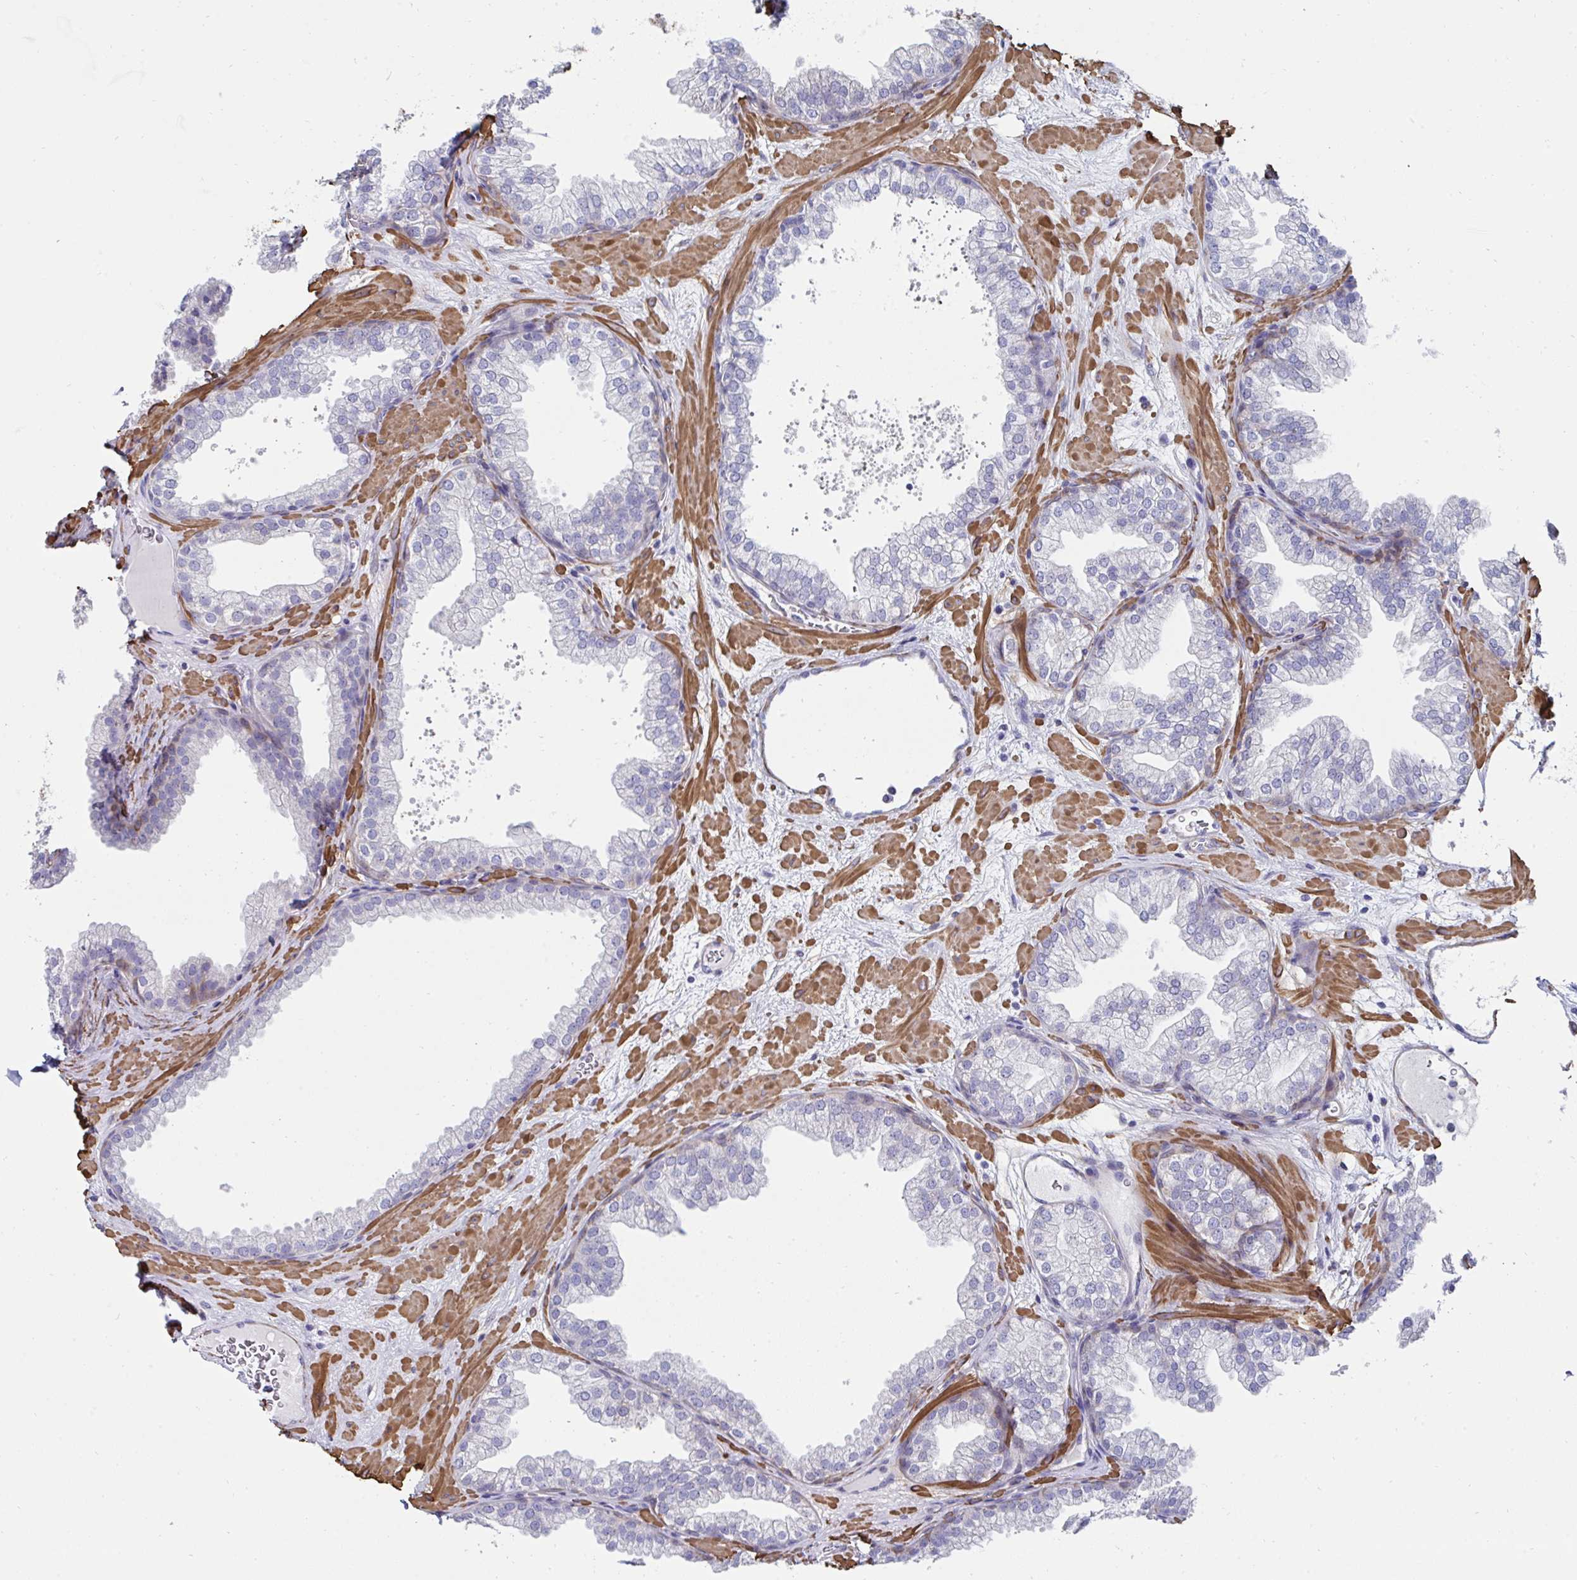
{"staining": {"intensity": "negative", "quantity": "none", "location": "none"}, "tissue": "prostate", "cell_type": "Glandular cells", "image_type": "normal", "snomed": [{"axis": "morphology", "description": "Normal tissue, NOS"}, {"axis": "topography", "description": "Prostate"}], "caption": "IHC photomicrograph of unremarkable human prostate stained for a protein (brown), which shows no expression in glandular cells.", "gene": "FBXL13", "patient": {"sex": "male", "age": 37}}